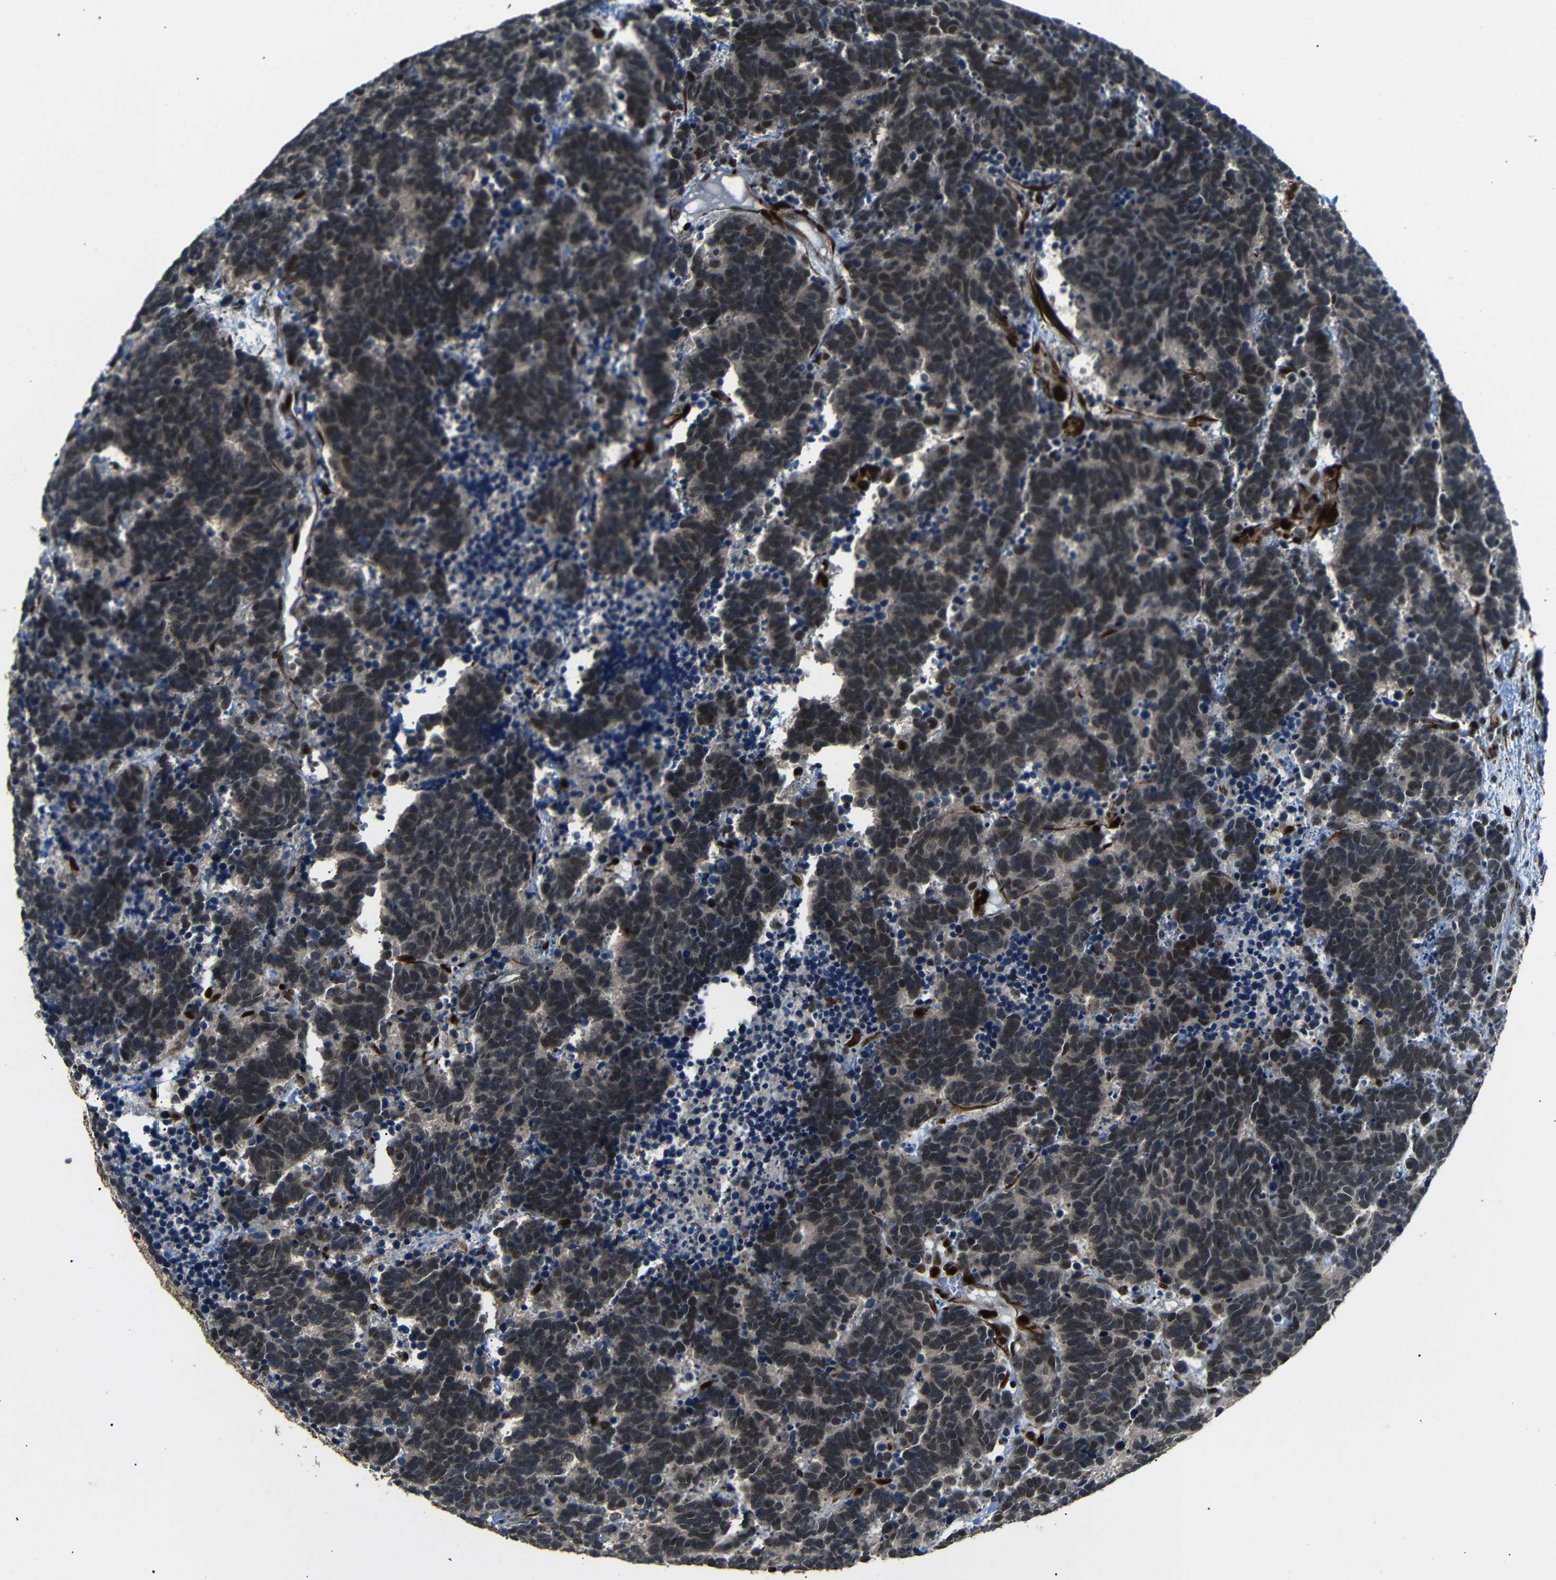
{"staining": {"intensity": "moderate", "quantity": ">75%", "location": "cytoplasmic/membranous,nuclear"}, "tissue": "carcinoid", "cell_type": "Tumor cells", "image_type": "cancer", "snomed": [{"axis": "morphology", "description": "Carcinoma, NOS"}, {"axis": "morphology", "description": "Carcinoid, malignant, NOS"}, {"axis": "topography", "description": "Urinary bladder"}], "caption": "Protein staining by immunohistochemistry reveals moderate cytoplasmic/membranous and nuclear positivity in about >75% of tumor cells in carcinoid.", "gene": "TBX2", "patient": {"sex": "male", "age": 57}}